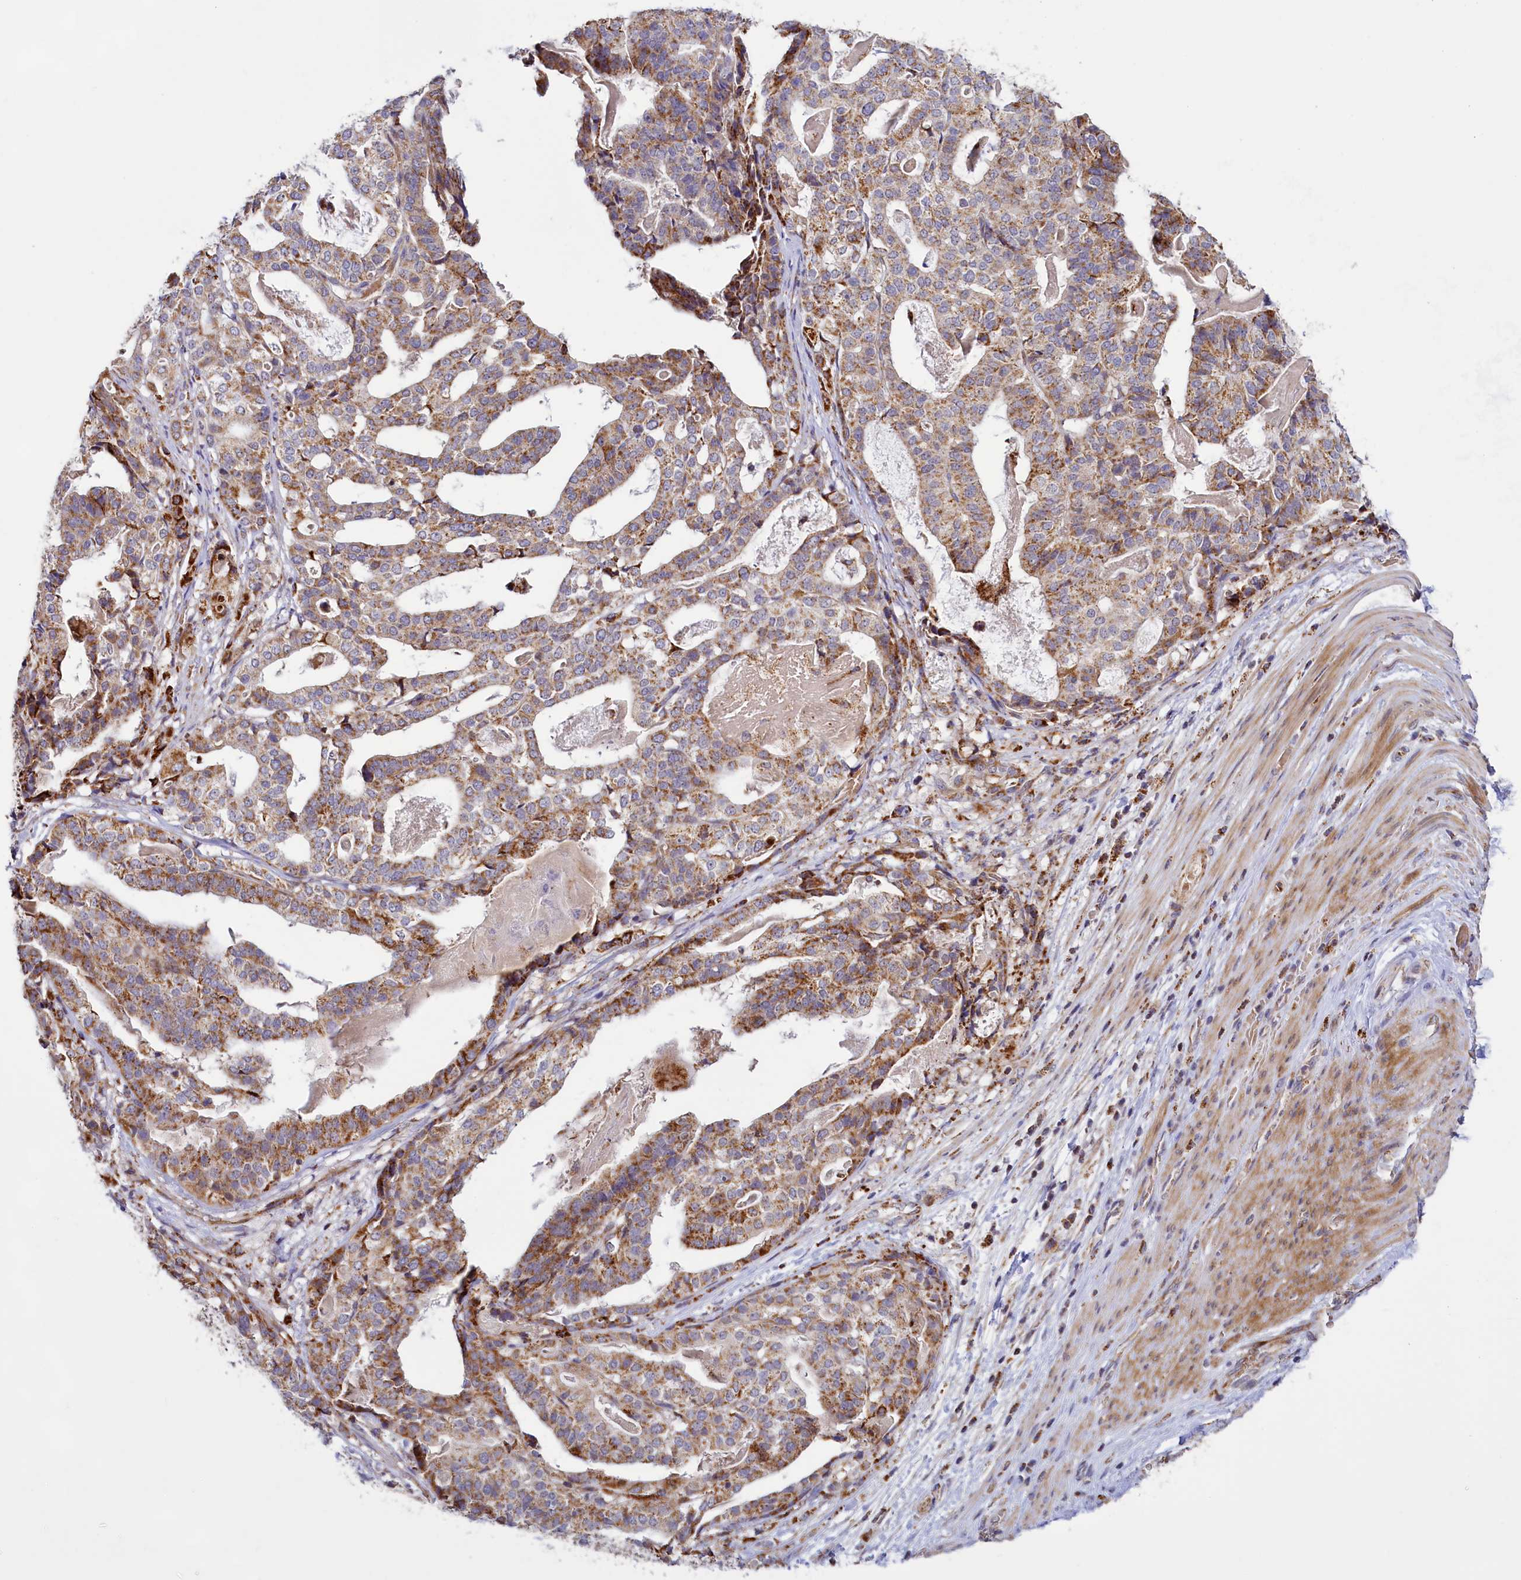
{"staining": {"intensity": "moderate", "quantity": ">75%", "location": "cytoplasmic/membranous"}, "tissue": "stomach cancer", "cell_type": "Tumor cells", "image_type": "cancer", "snomed": [{"axis": "morphology", "description": "Adenocarcinoma, NOS"}, {"axis": "topography", "description": "Stomach"}], "caption": "IHC (DAB (3,3'-diaminobenzidine)) staining of human adenocarcinoma (stomach) displays moderate cytoplasmic/membranous protein expression in approximately >75% of tumor cells. (Brightfield microscopy of DAB IHC at high magnification).", "gene": "DYNC2H1", "patient": {"sex": "male", "age": 48}}